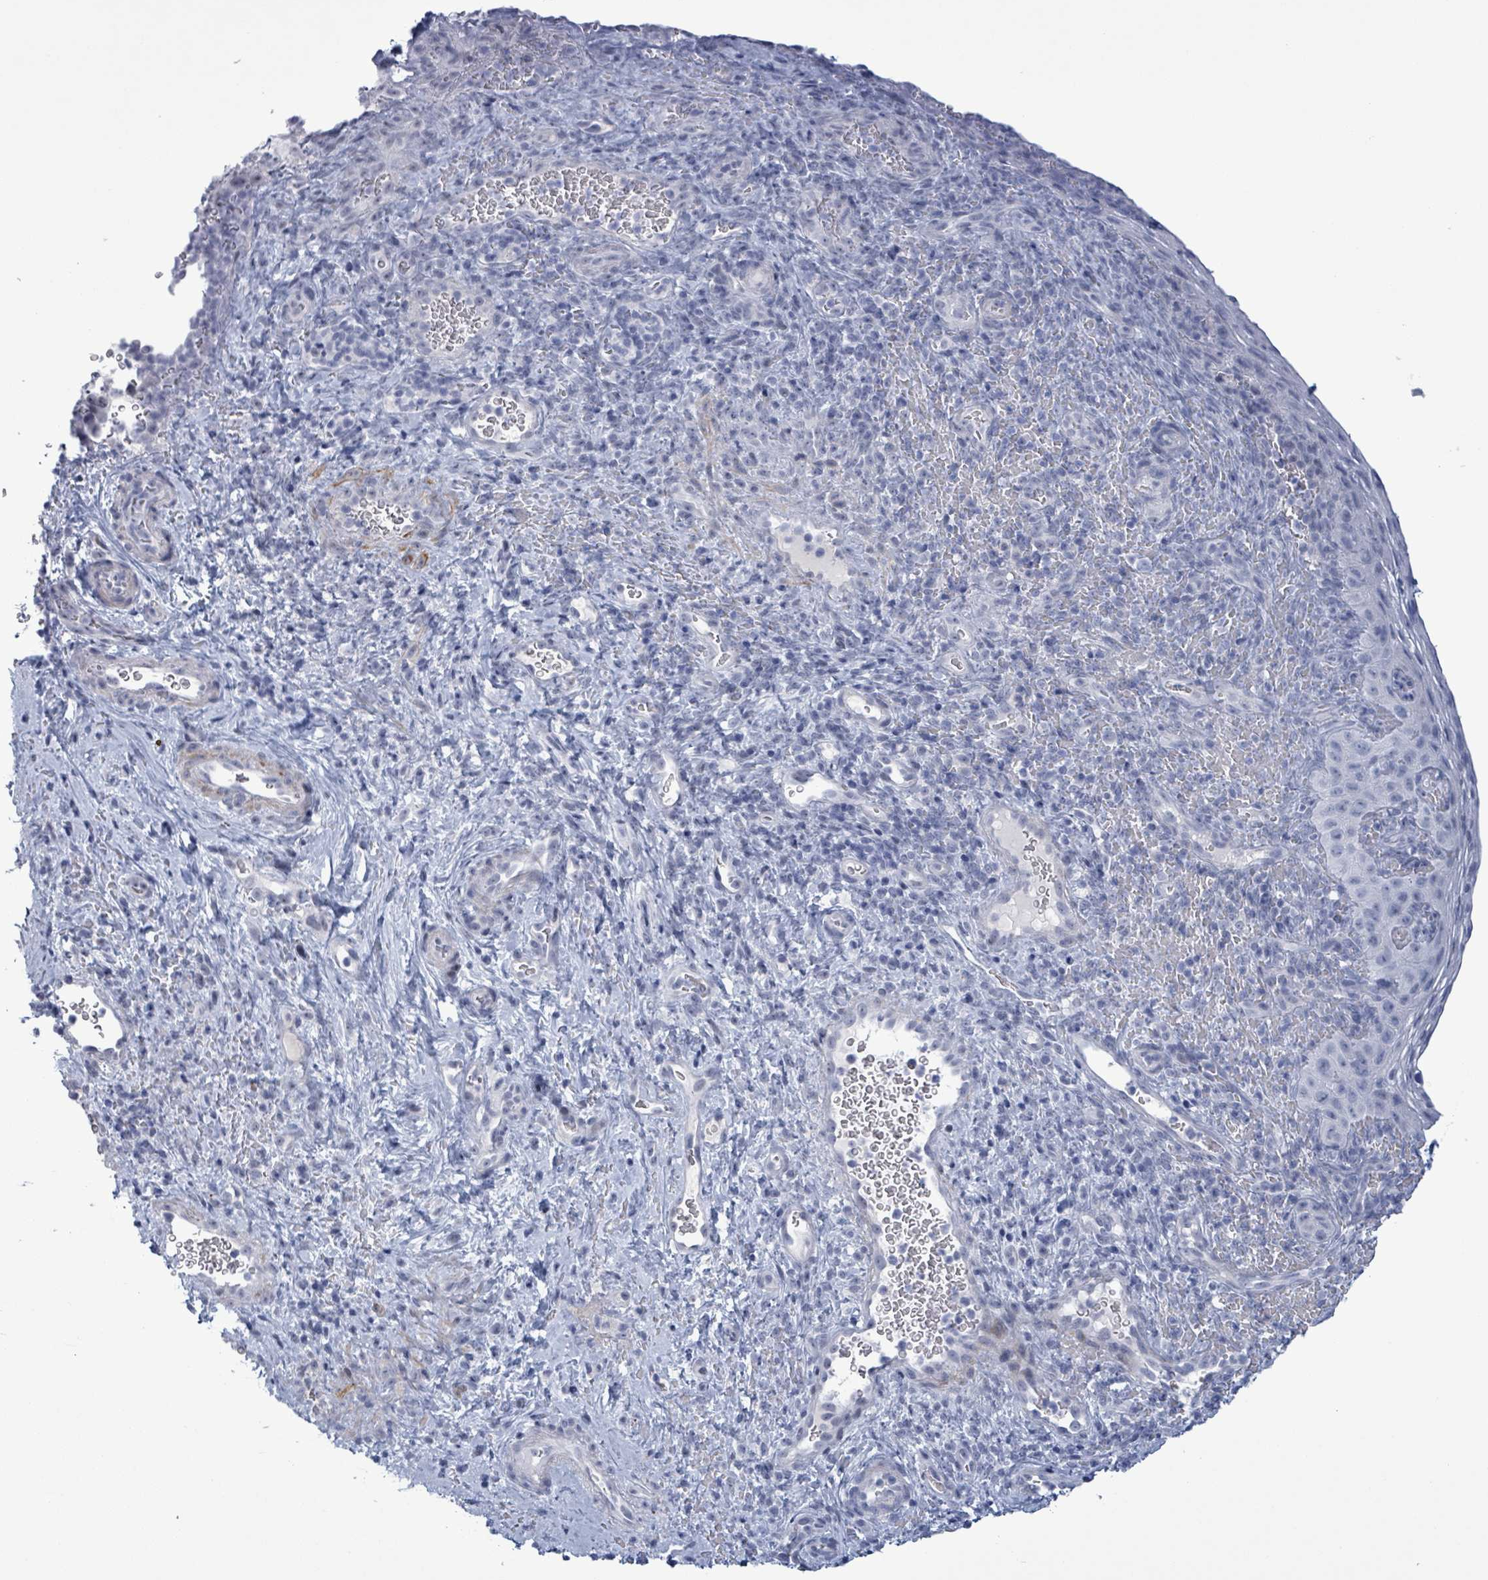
{"staining": {"intensity": "negative", "quantity": "none", "location": "none"}, "tissue": "cervical cancer", "cell_type": "Tumor cells", "image_type": "cancer", "snomed": [{"axis": "morphology", "description": "Squamous cell carcinoma, NOS"}, {"axis": "topography", "description": "Cervix"}], "caption": "A histopathology image of cervical cancer stained for a protein shows no brown staining in tumor cells.", "gene": "ZNF771", "patient": {"sex": "female", "age": 52}}